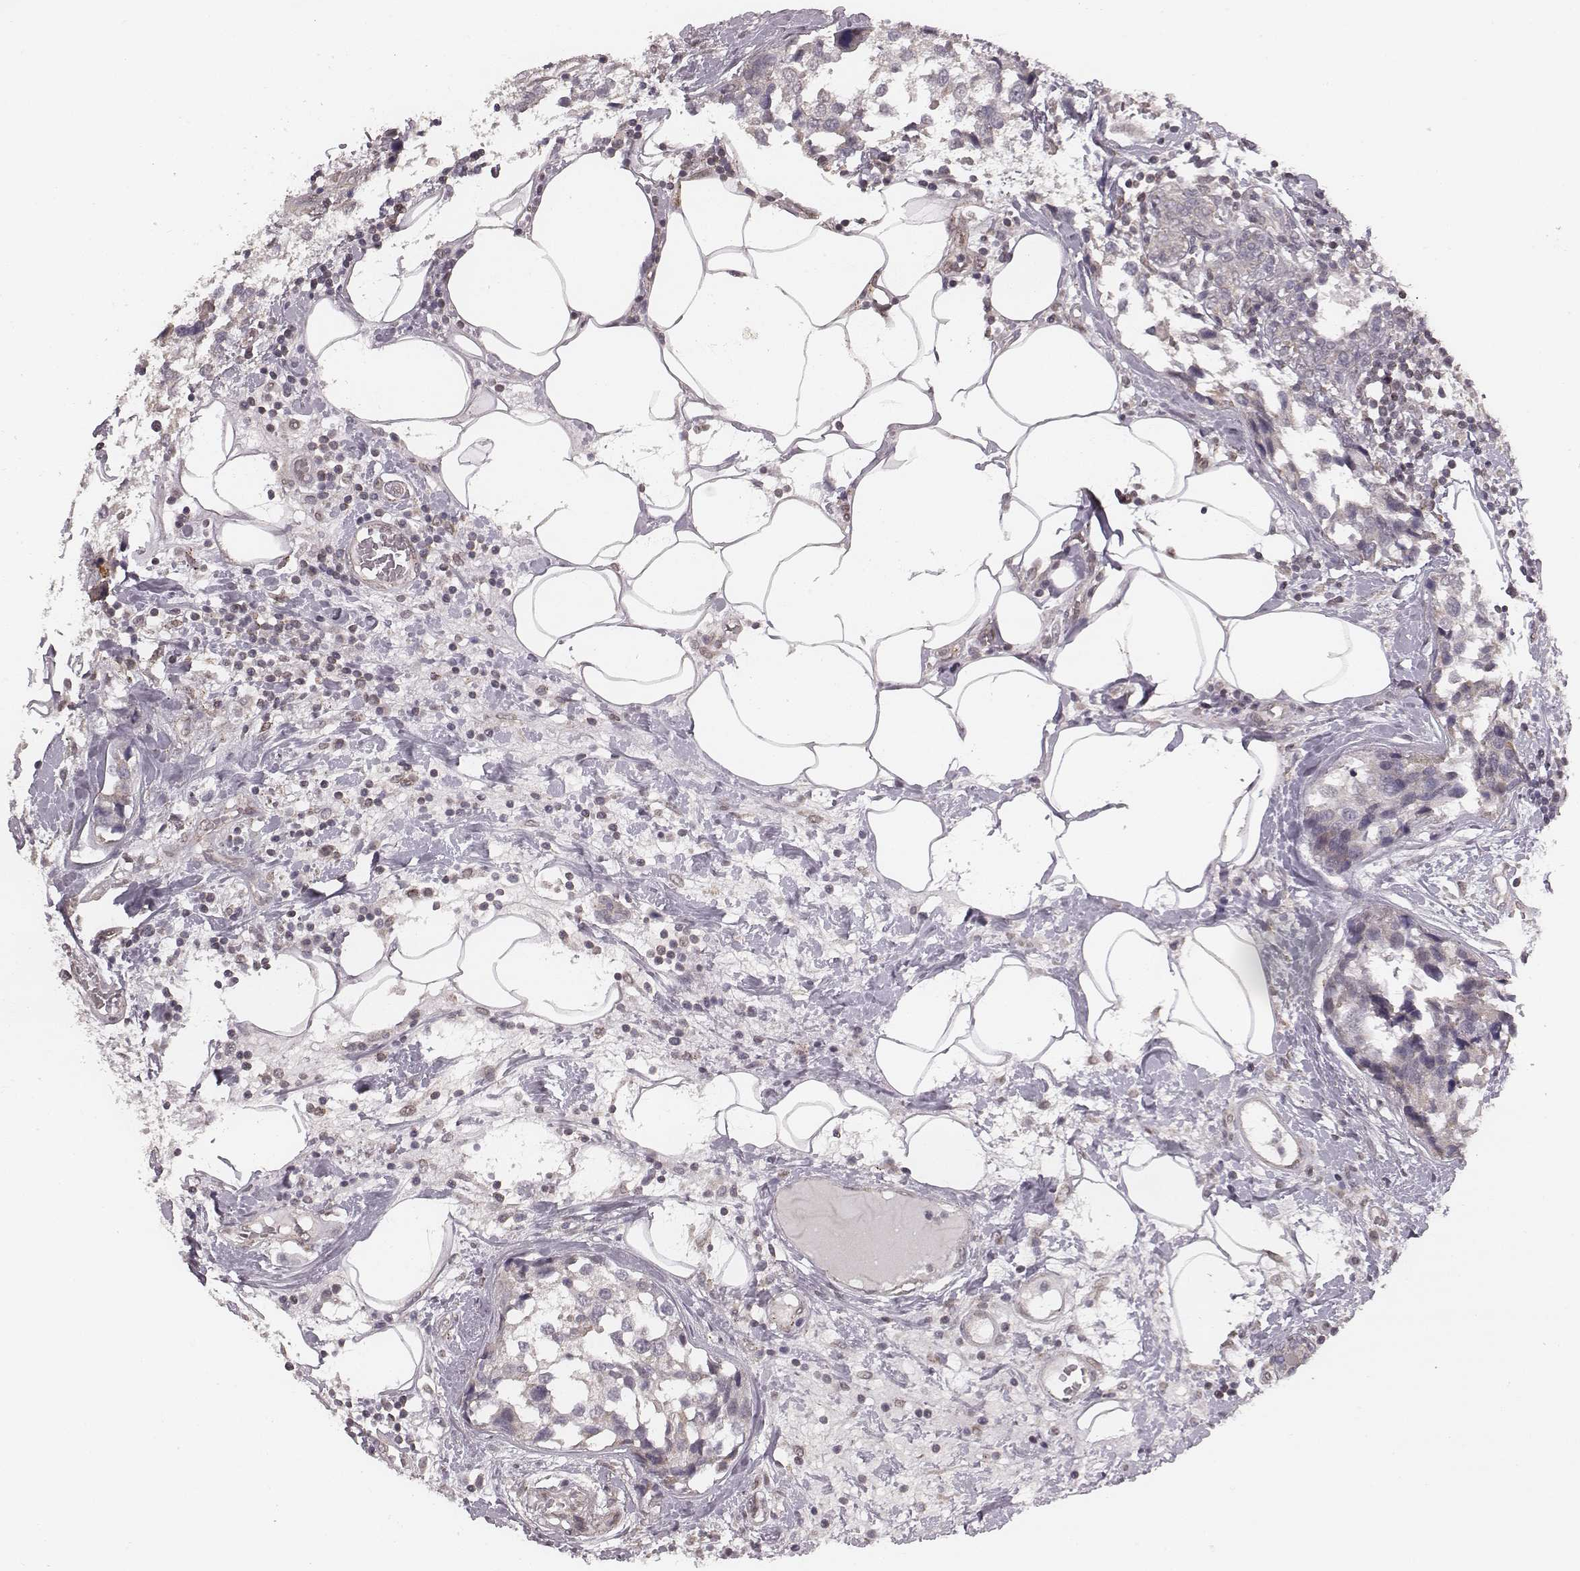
{"staining": {"intensity": "negative", "quantity": "none", "location": "none"}, "tissue": "breast cancer", "cell_type": "Tumor cells", "image_type": "cancer", "snomed": [{"axis": "morphology", "description": "Lobular carcinoma"}, {"axis": "topography", "description": "Breast"}], "caption": "Protein analysis of lobular carcinoma (breast) reveals no significant staining in tumor cells. (Immunohistochemistry (ihc), brightfield microscopy, high magnification).", "gene": "SLC7A4", "patient": {"sex": "female", "age": 59}}